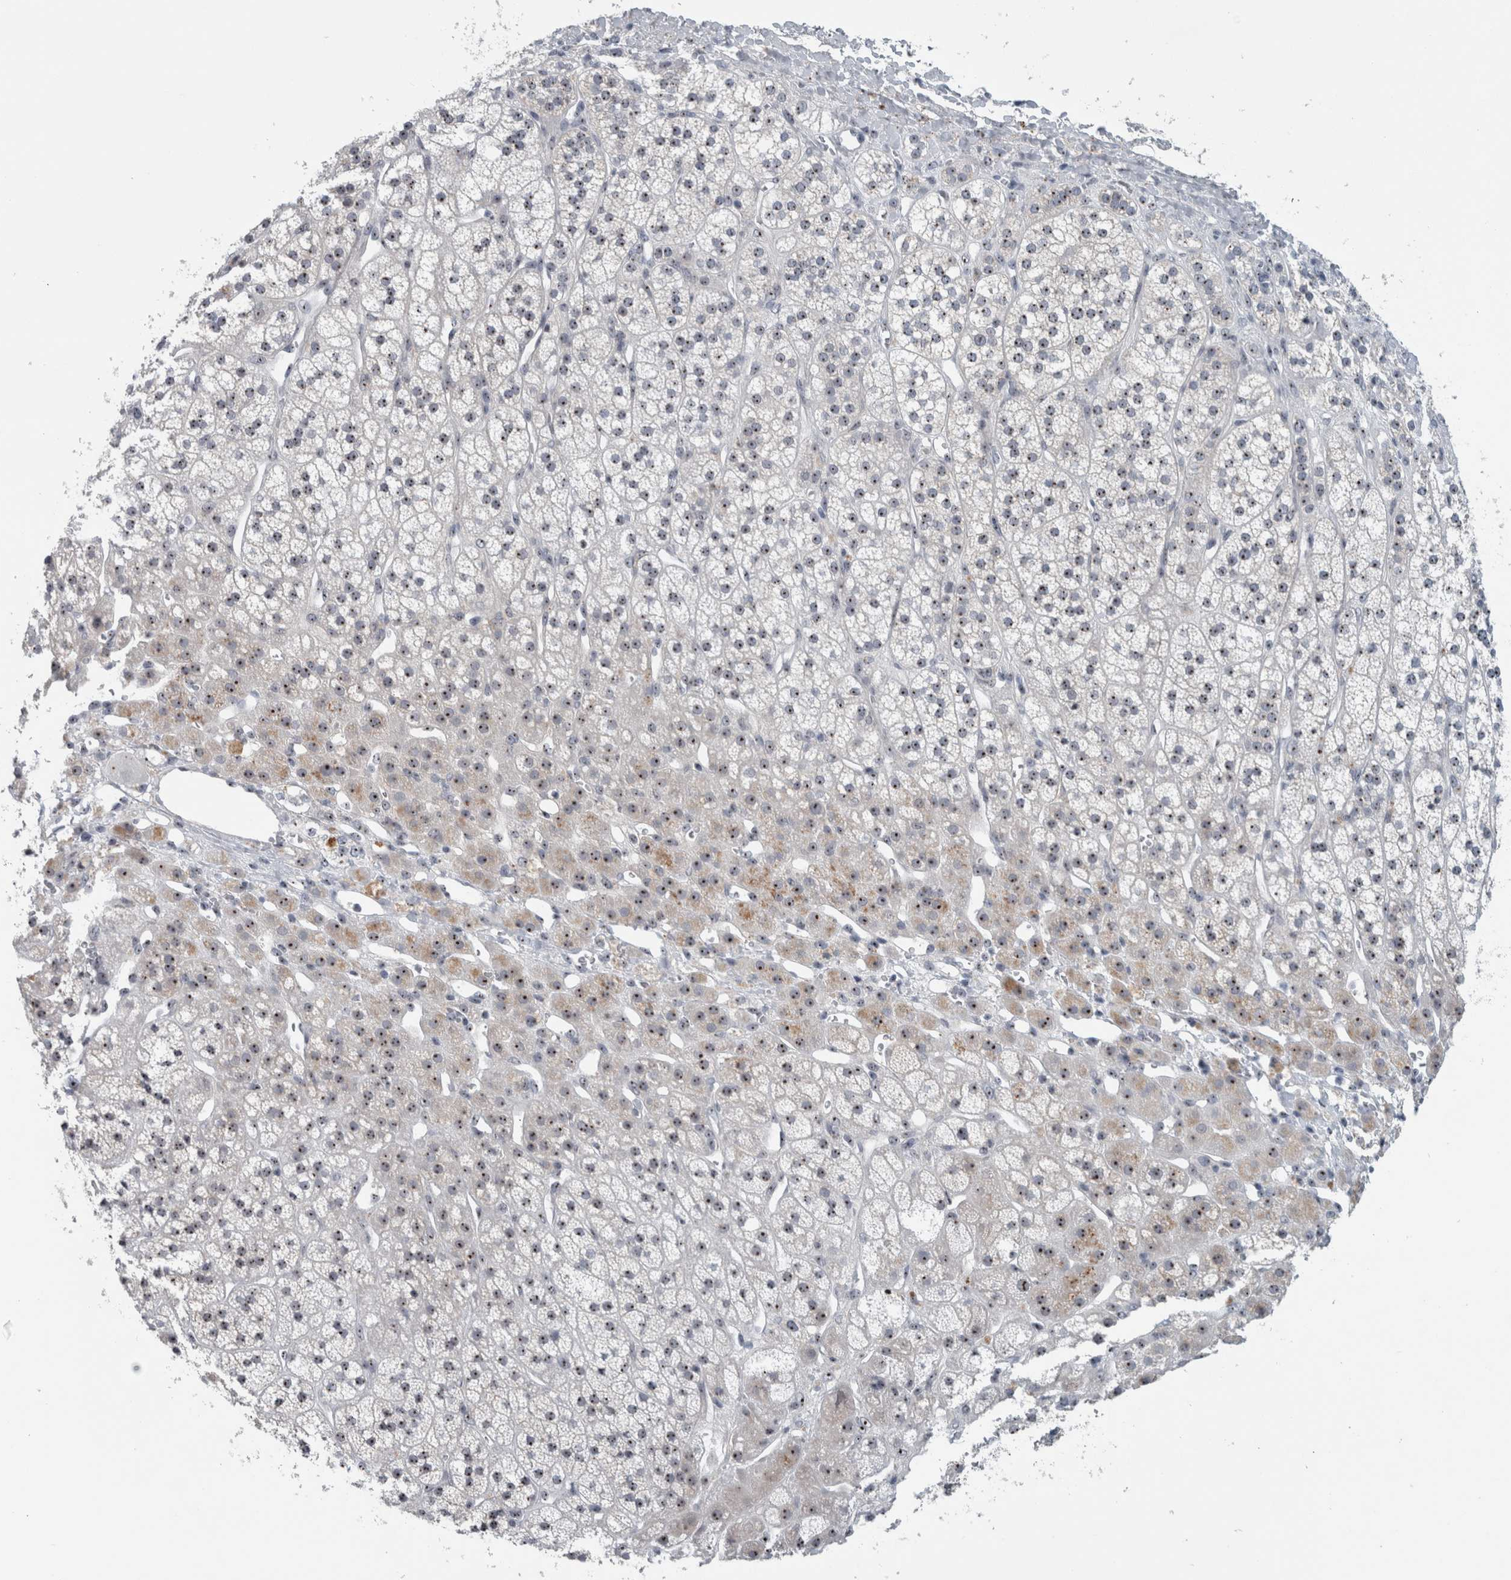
{"staining": {"intensity": "moderate", "quantity": ">75%", "location": "nuclear"}, "tissue": "adrenal gland", "cell_type": "Glandular cells", "image_type": "normal", "snomed": [{"axis": "morphology", "description": "Normal tissue, NOS"}, {"axis": "topography", "description": "Adrenal gland"}], "caption": "Immunohistochemical staining of unremarkable human adrenal gland reveals >75% levels of moderate nuclear protein expression in approximately >75% of glandular cells.", "gene": "UTP6", "patient": {"sex": "male", "age": 56}}